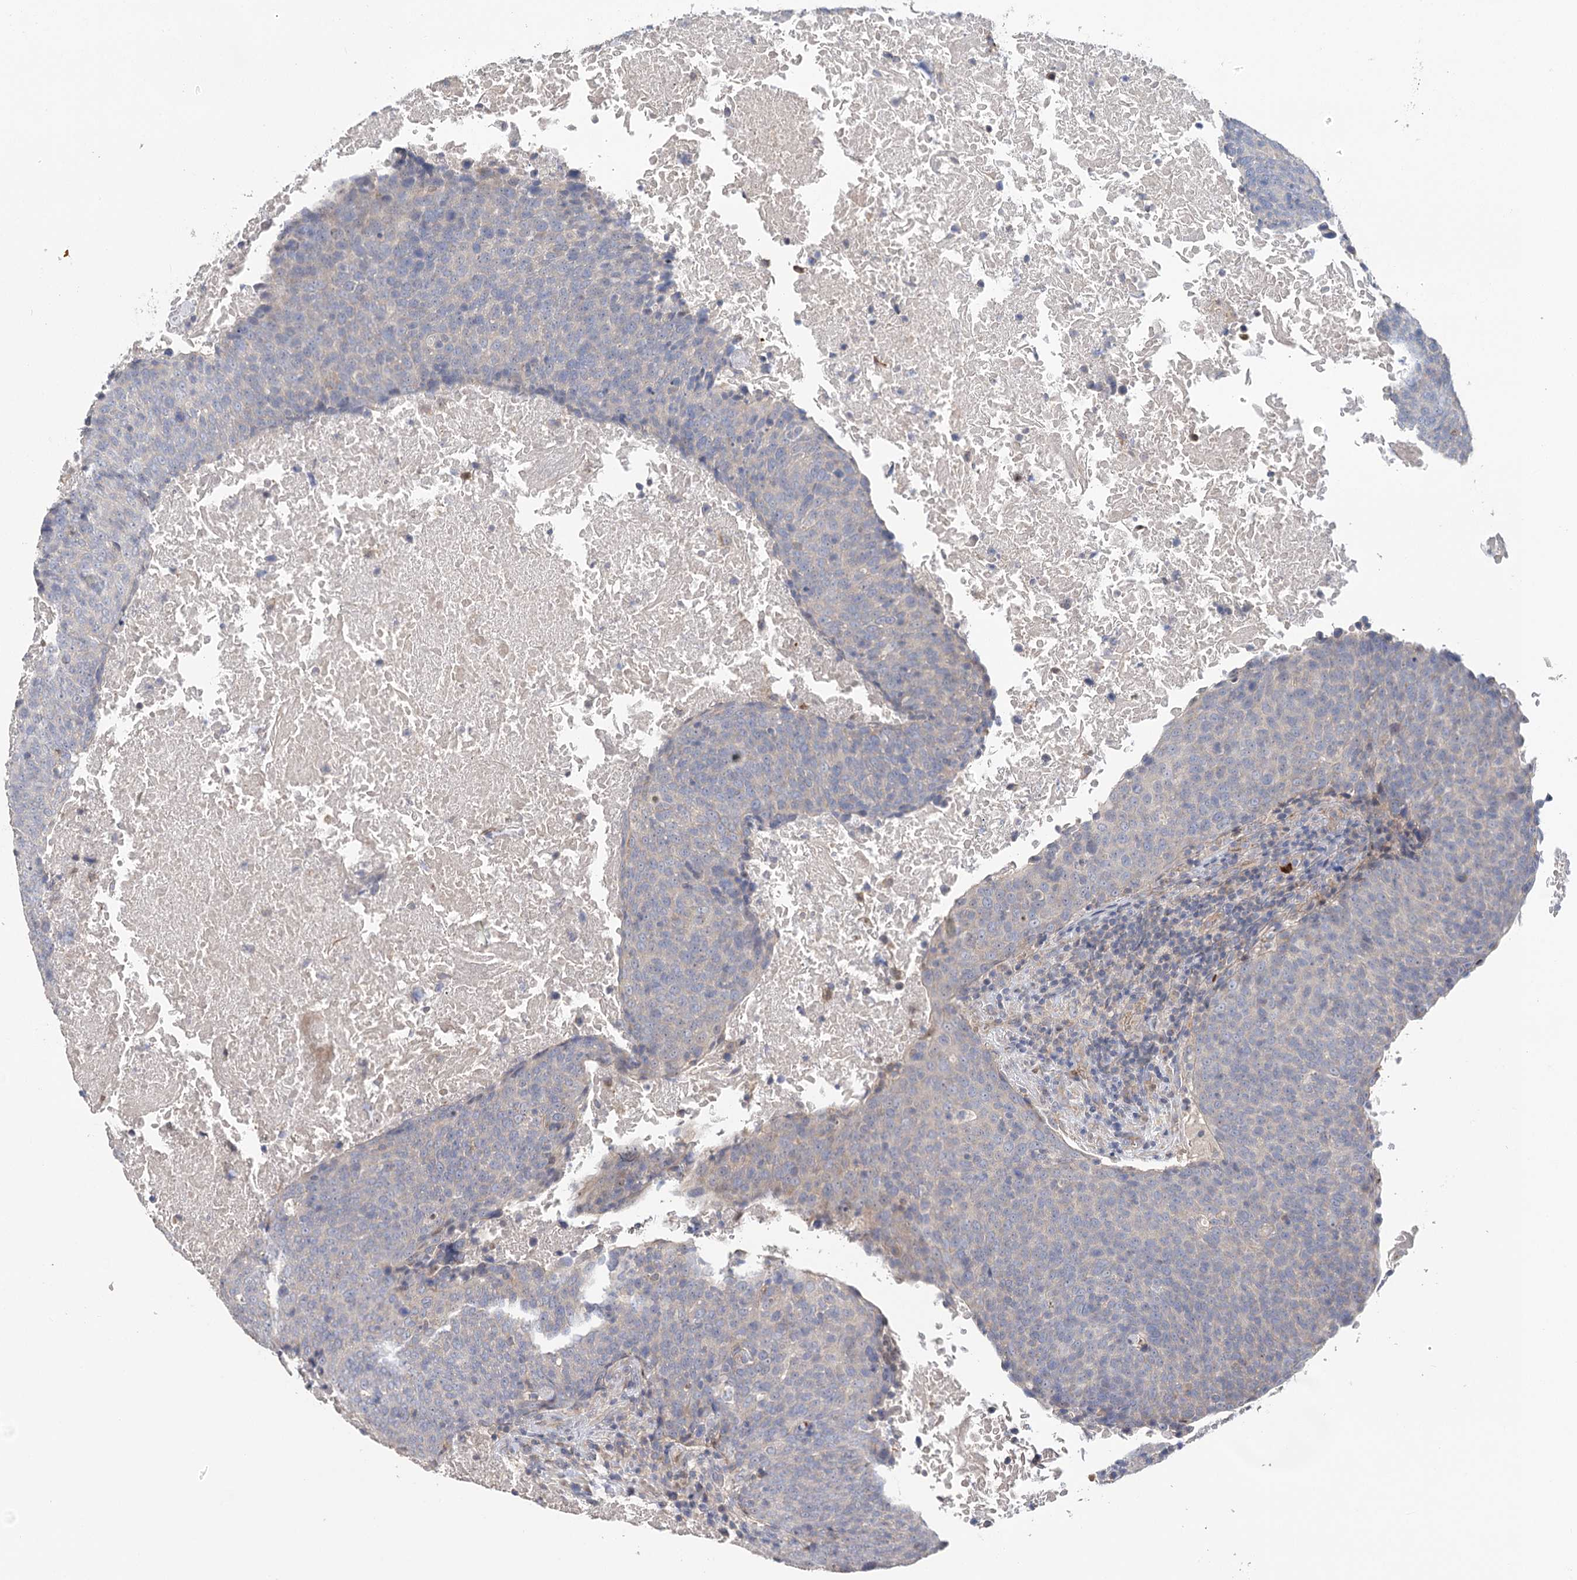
{"staining": {"intensity": "negative", "quantity": "none", "location": "none"}, "tissue": "head and neck cancer", "cell_type": "Tumor cells", "image_type": "cancer", "snomed": [{"axis": "morphology", "description": "Squamous cell carcinoma, NOS"}, {"axis": "morphology", "description": "Squamous cell carcinoma, metastatic, NOS"}, {"axis": "topography", "description": "Lymph node"}, {"axis": "topography", "description": "Head-Neck"}], "caption": "DAB immunohistochemical staining of human head and neck metastatic squamous cell carcinoma exhibits no significant positivity in tumor cells.", "gene": "EPB41L5", "patient": {"sex": "male", "age": 62}}